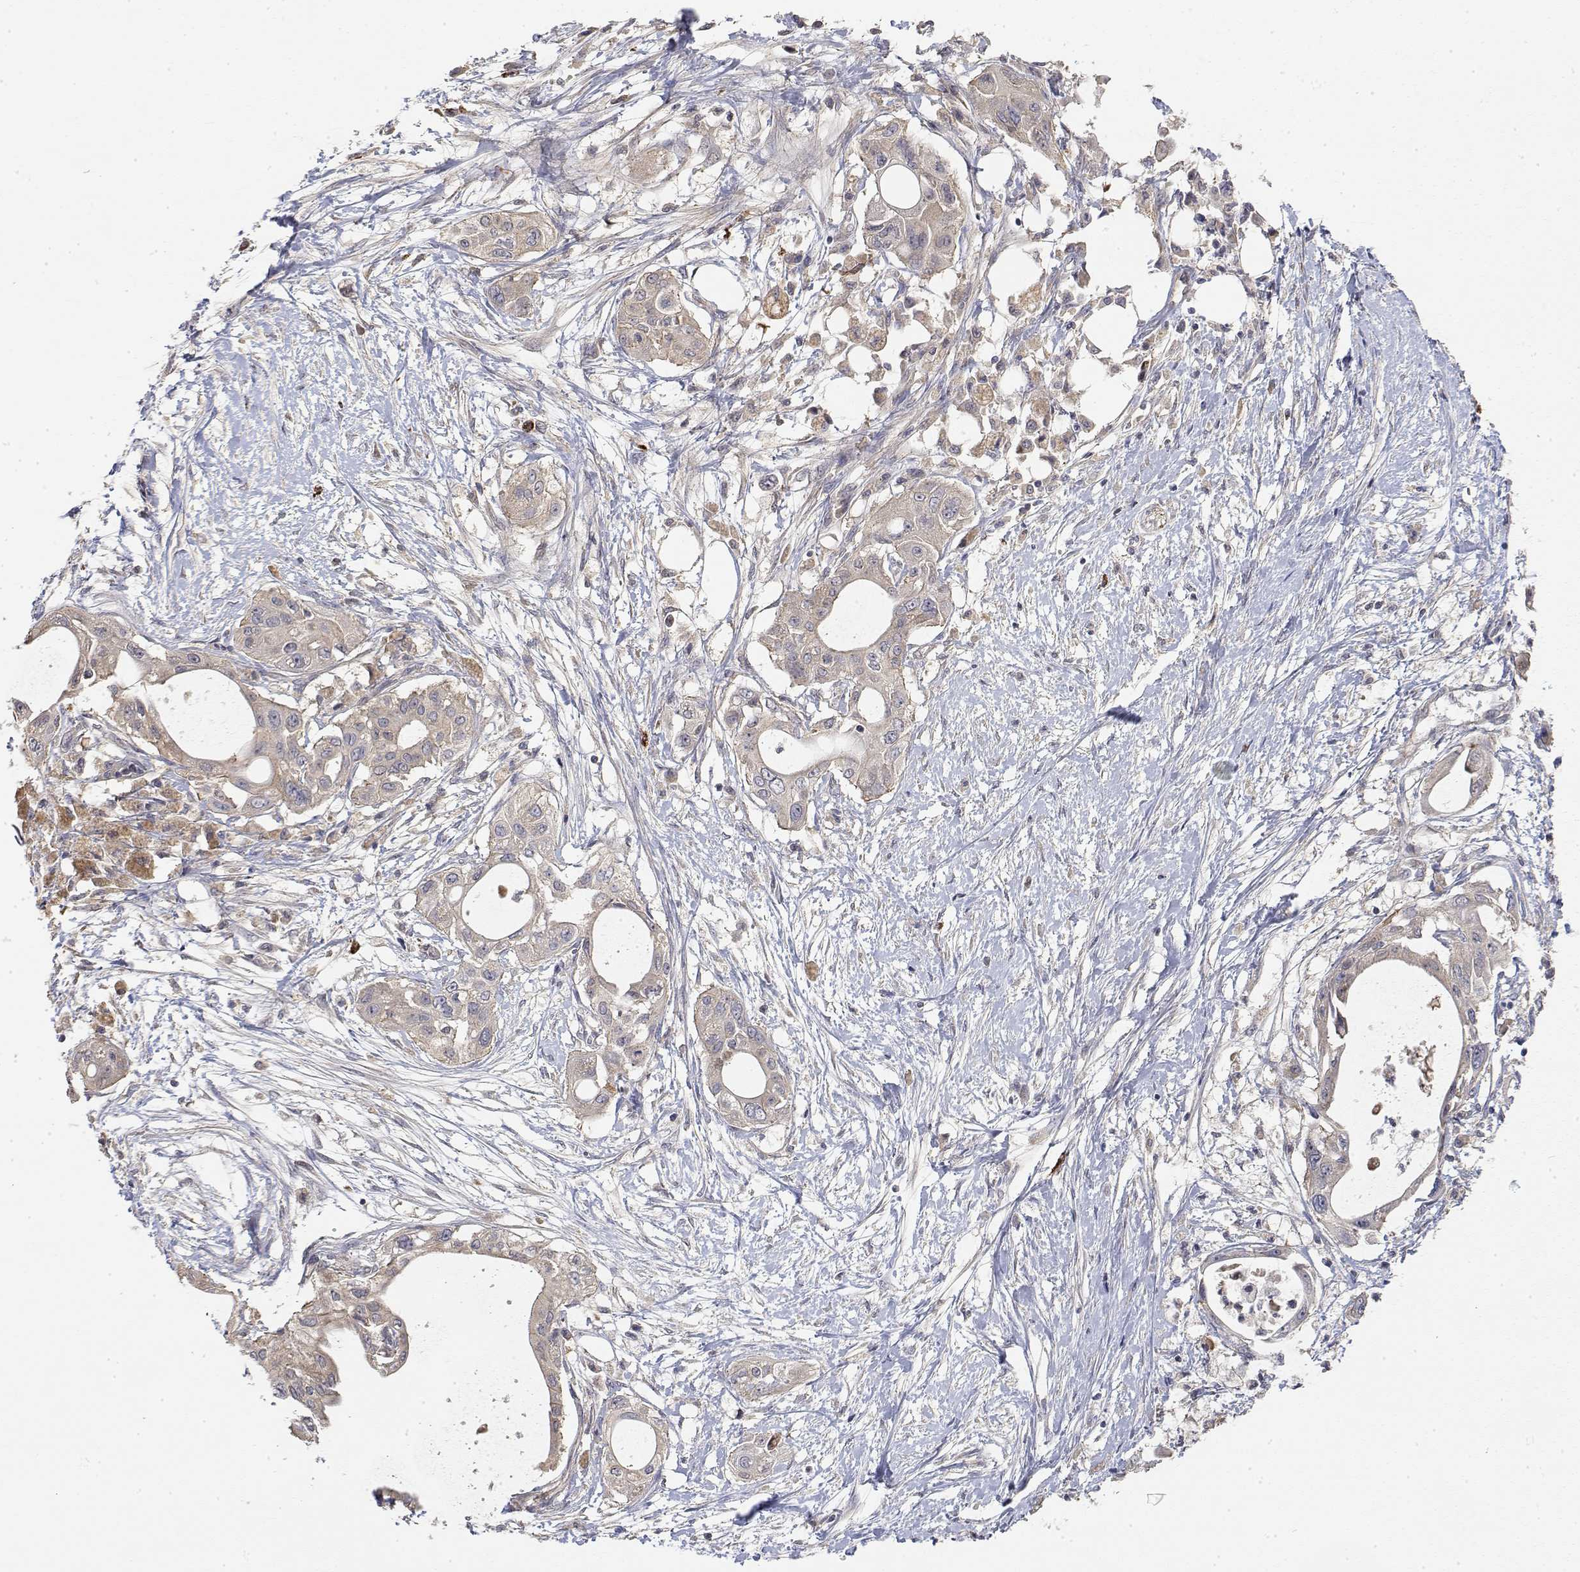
{"staining": {"intensity": "weak", "quantity": "25%-75%", "location": "cytoplasmic/membranous"}, "tissue": "pancreatic cancer", "cell_type": "Tumor cells", "image_type": "cancer", "snomed": [{"axis": "morphology", "description": "Adenocarcinoma, NOS"}, {"axis": "topography", "description": "Pancreas"}], "caption": "Tumor cells demonstrate low levels of weak cytoplasmic/membranous positivity in about 25%-75% of cells in human pancreatic cancer. (Stains: DAB in brown, nuclei in blue, Microscopy: brightfield microscopy at high magnification).", "gene": "LONRF3", "patient": {"sex": "female", "age": 68}}